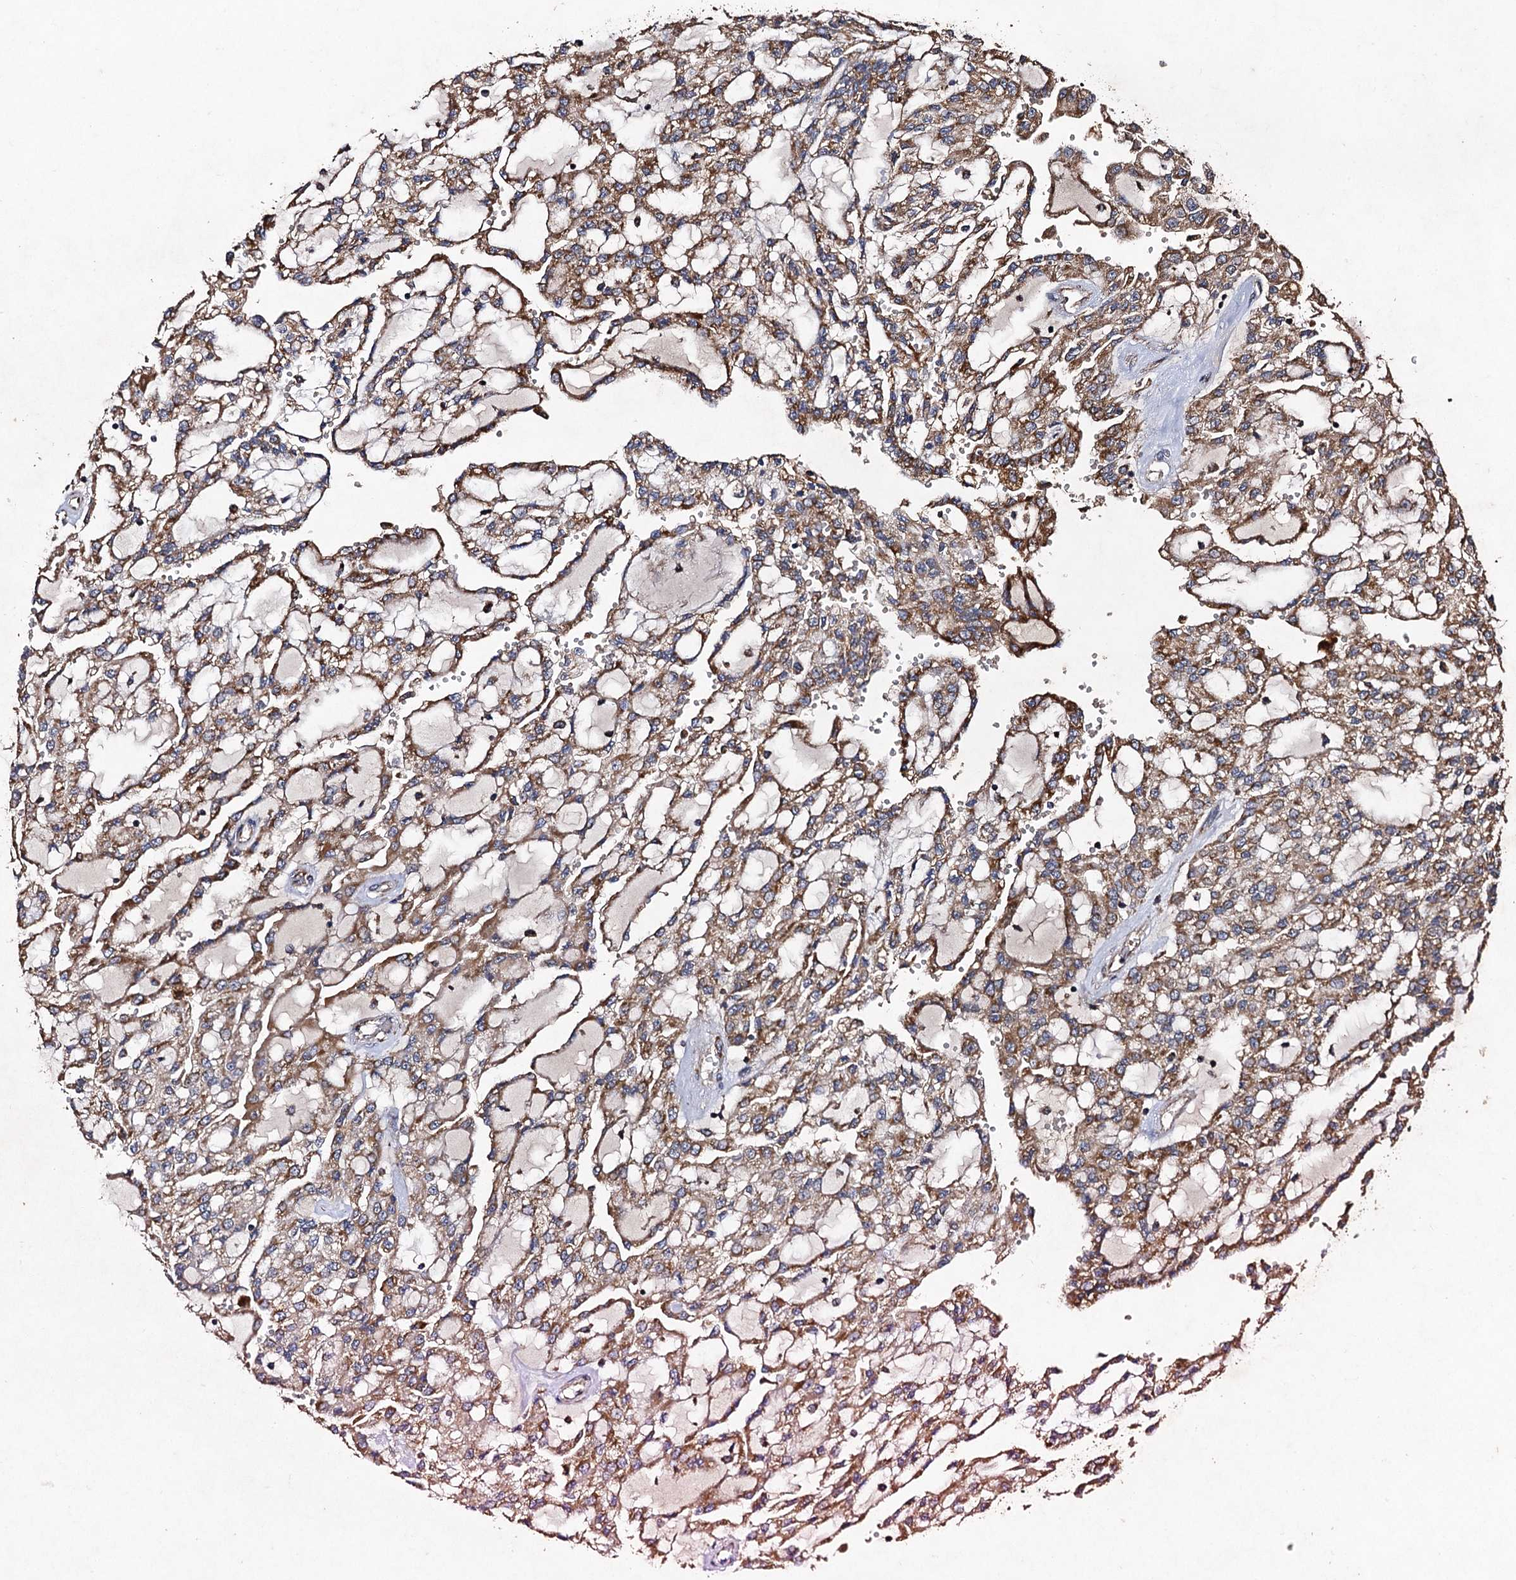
{"staining": {"intensity": "moderate", "quantity": ">75%", "location": "cytoplasmic/membranous"}, "tissue": "renal cancer", "cell_type": "Tumor cells", "image_type": "cancer", "snomed": [{"axis": "morphology", "description": "Adenocarcinoma, NOS"}, {"axis": "topography", "description": "Kidney"}], "caption": "A brown stain highlights moderate cytoplasmic/membranous expression of a protein in human renal adenocarcinoma tumor cells.", "gene": "NDUFA13", "patient": {"sex": "male", "age": 63}}